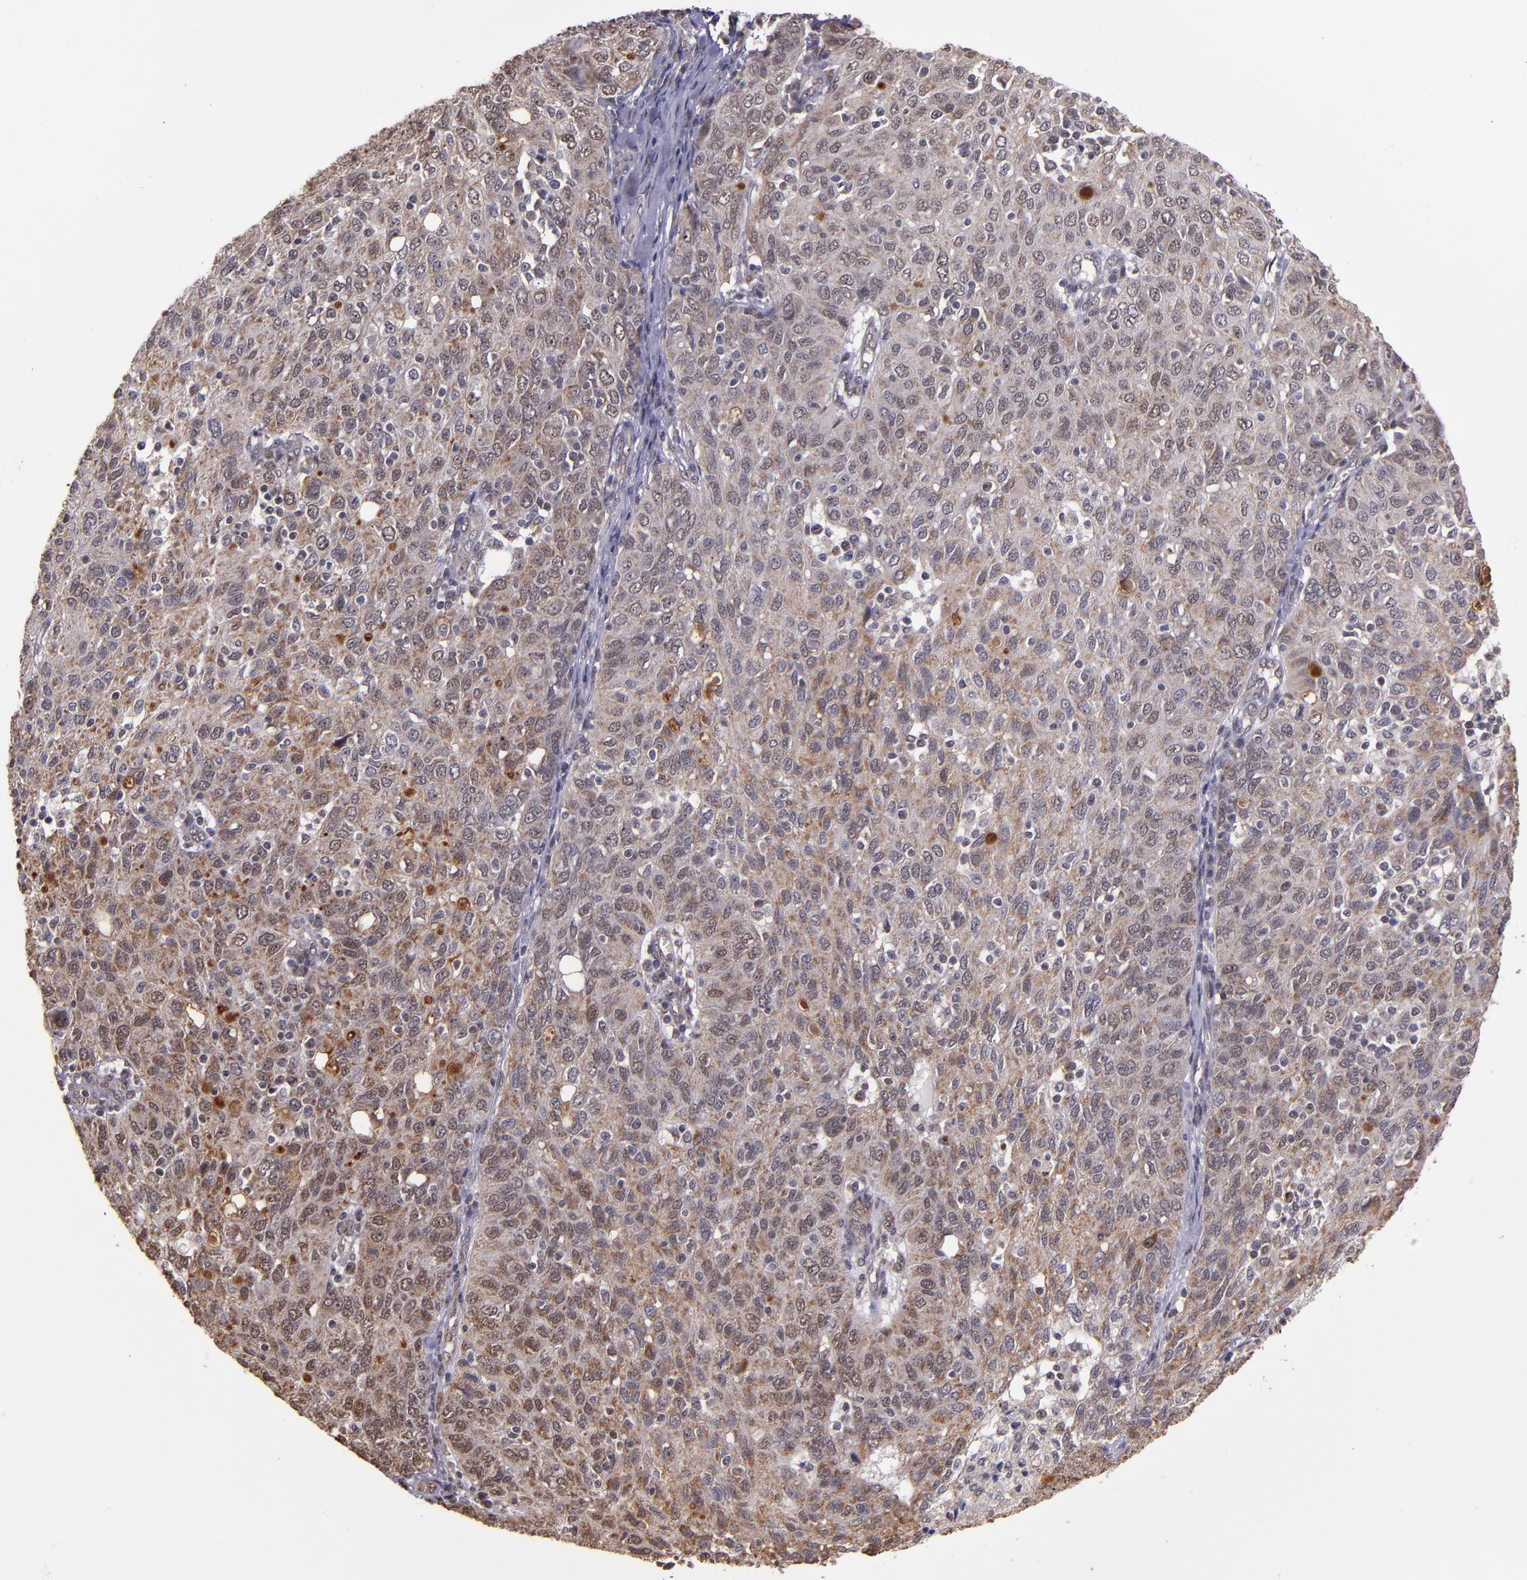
{"staining": {"intensity": "weak", "quantity": "25%-75%", "location": "cytoplasmic/membranous,nuclear"}, "tissue": "ovarian cancer", "cell_type": "Tumor cells", "image_type": "cancer", "snomed": [{"axis": "morphology", "description": "Carcinoma, endometroid"}, {"axis": "topography", "description": "Ovary"}], "caption": "Immunohistochemistry (IHC) (DAB (3,3'-diaminobenzidine)) staining of ovarian cancer (endometroid carcinoma) exhibits weak cytoplasmic/membranous and nuclear protein positivity in approximately 25%-75% of tumor cells. The protein is shown in brown color, while the nuclei are stained blue.", "gene": "CECR2", "patient": {"sex": "female", "age": 50}}